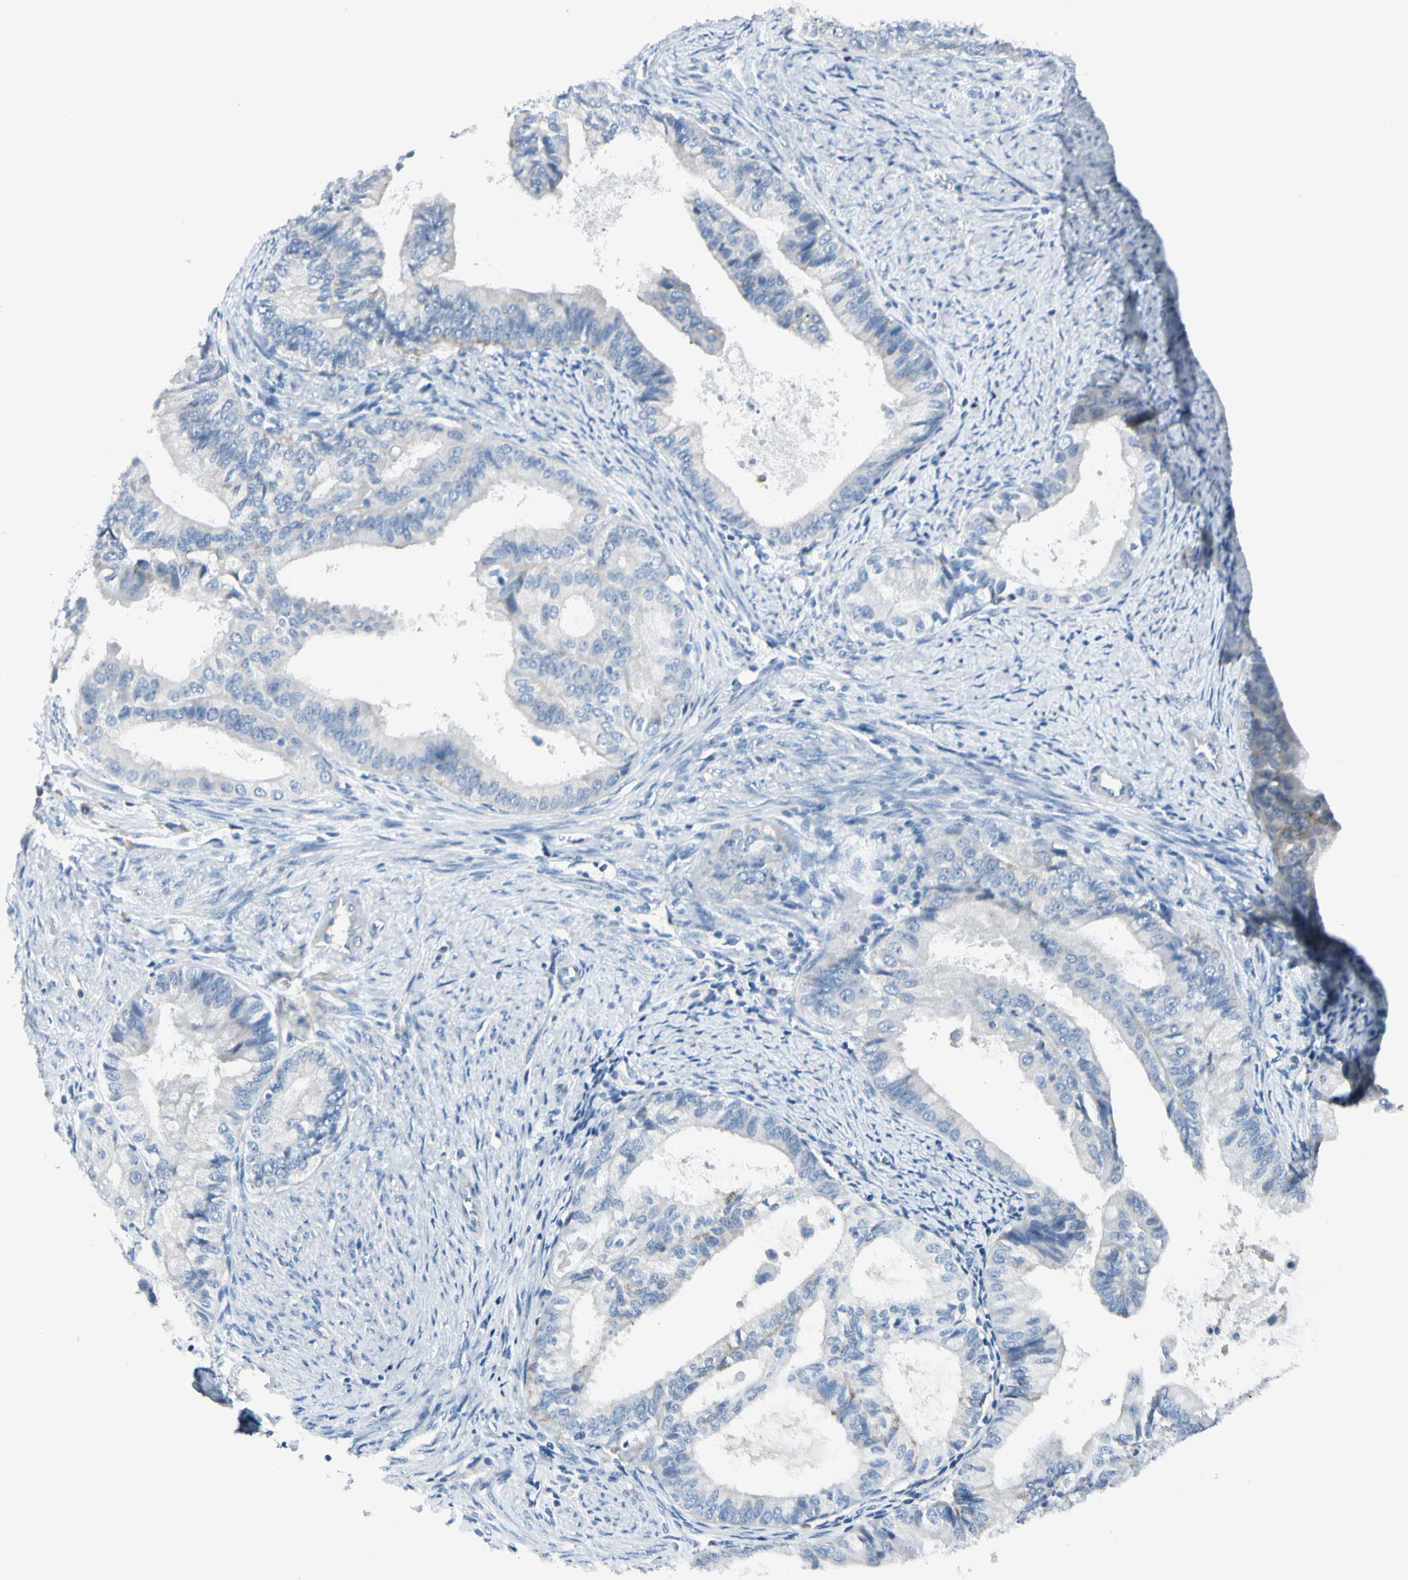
{"staining": {"intensity": "negative", "quantity": "none", "location": "none"}, "tissue": "endometrial cancer", "cell_type": "Tumor cells", "image_type": "cancer", "snomed": [{"axis": "morphology", "description": "Adenocarcinoma, NOS"}, {"axis": "topography", "description": "Endometrium"}], "caption": "The histopathology image exhibits no staining of tumor cells in endometrial cancer.", "gene": "SLC6A15", "patient": {"sex": "female", "age": 86}}